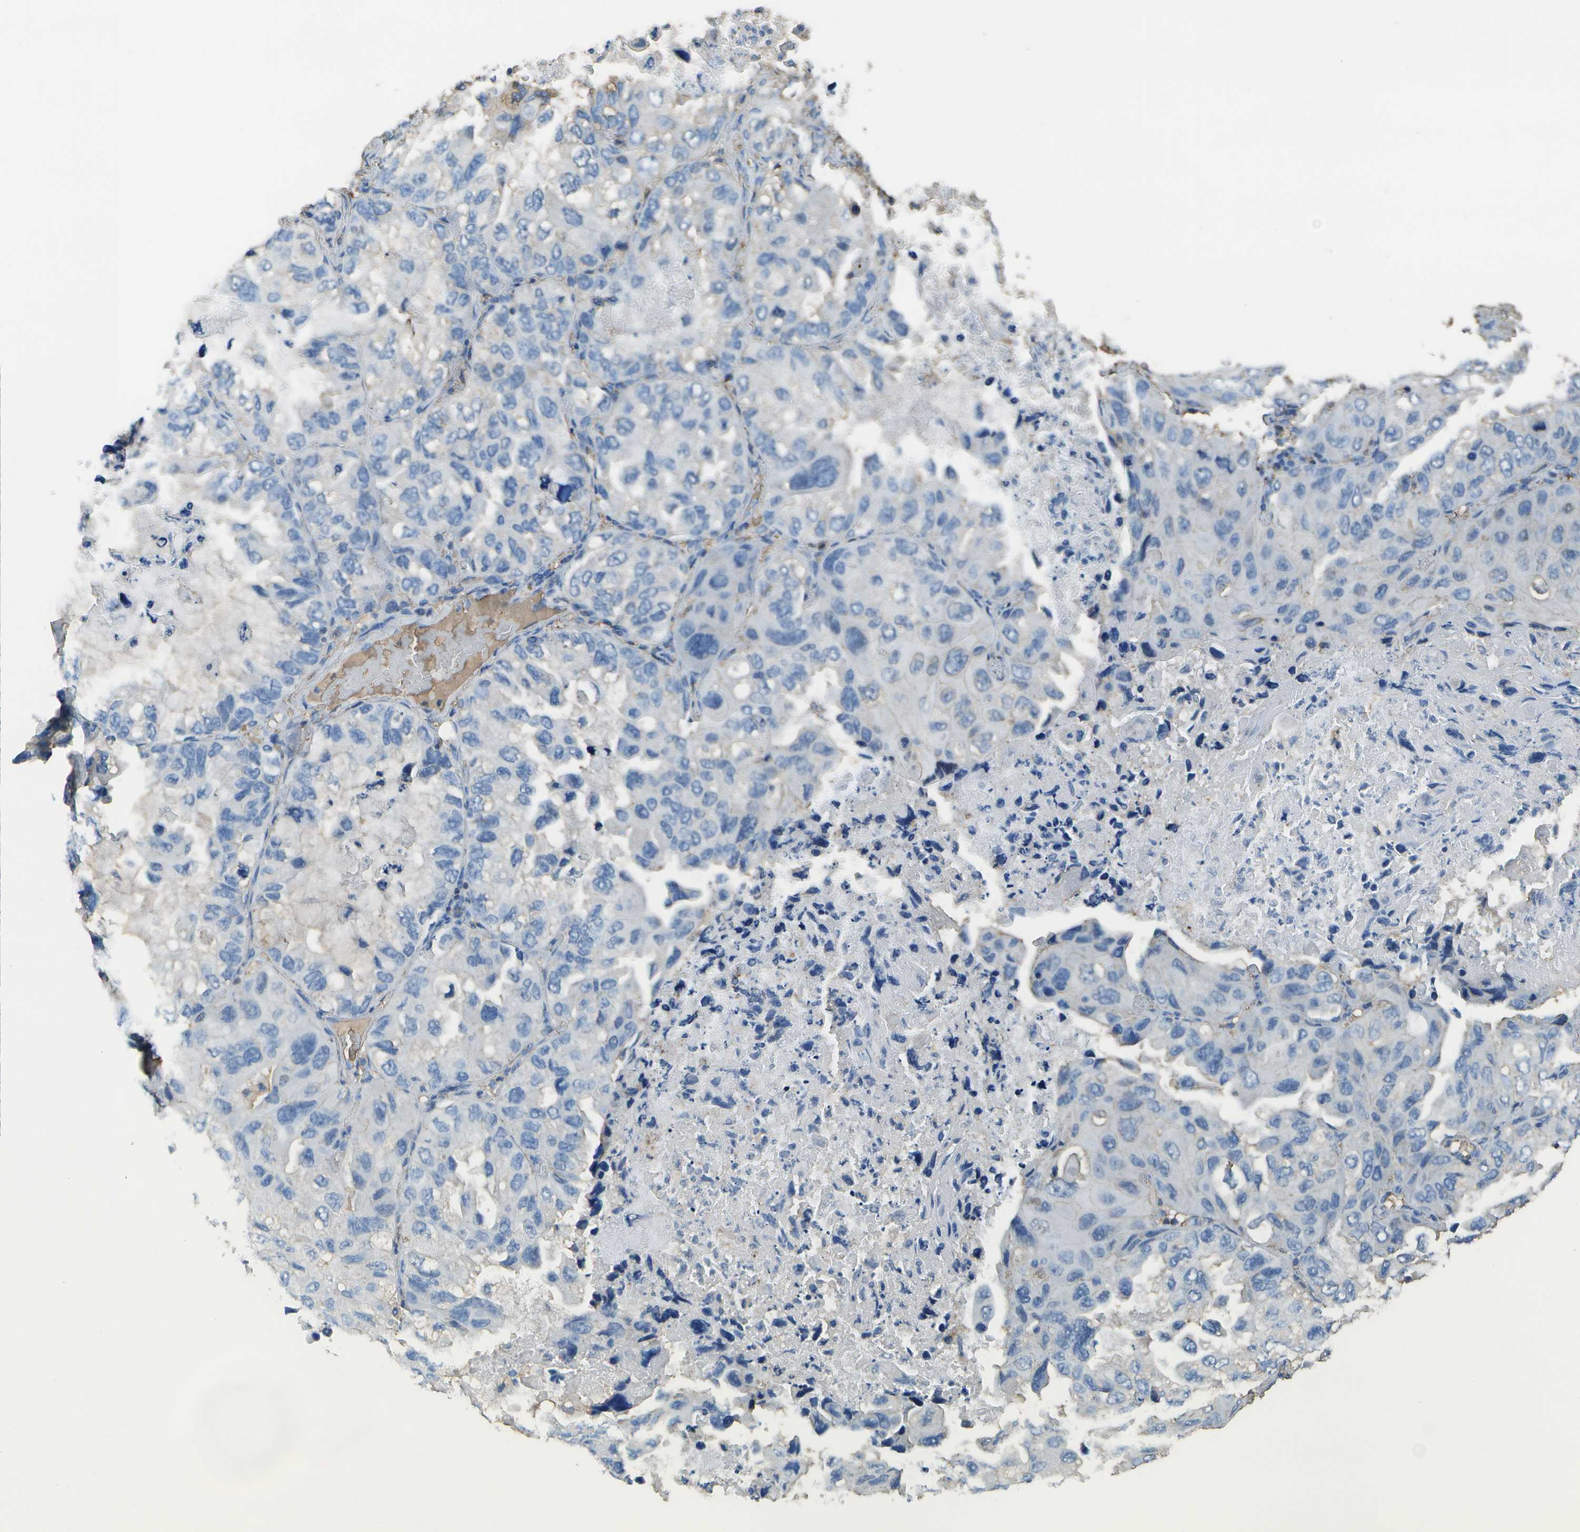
{"staining": {"intensity": "negative", "quantity": "none", "location": "none"}, "tissue": "lung cancer", "cell_type": "Tumor cells", "image_type": "cancer", "snomed": [{"axis": "morphology", "description": "Squamous cell carcinoma, NOS"}, {"axis": "topography", "description": "Lung"}], "caption": "Photomicrograph shows no significant protein expression in tumor cells of lung squamous cell carcinoma.", "gene": "CYP4F11", "patient": {"sex": "female", "age": 73}}